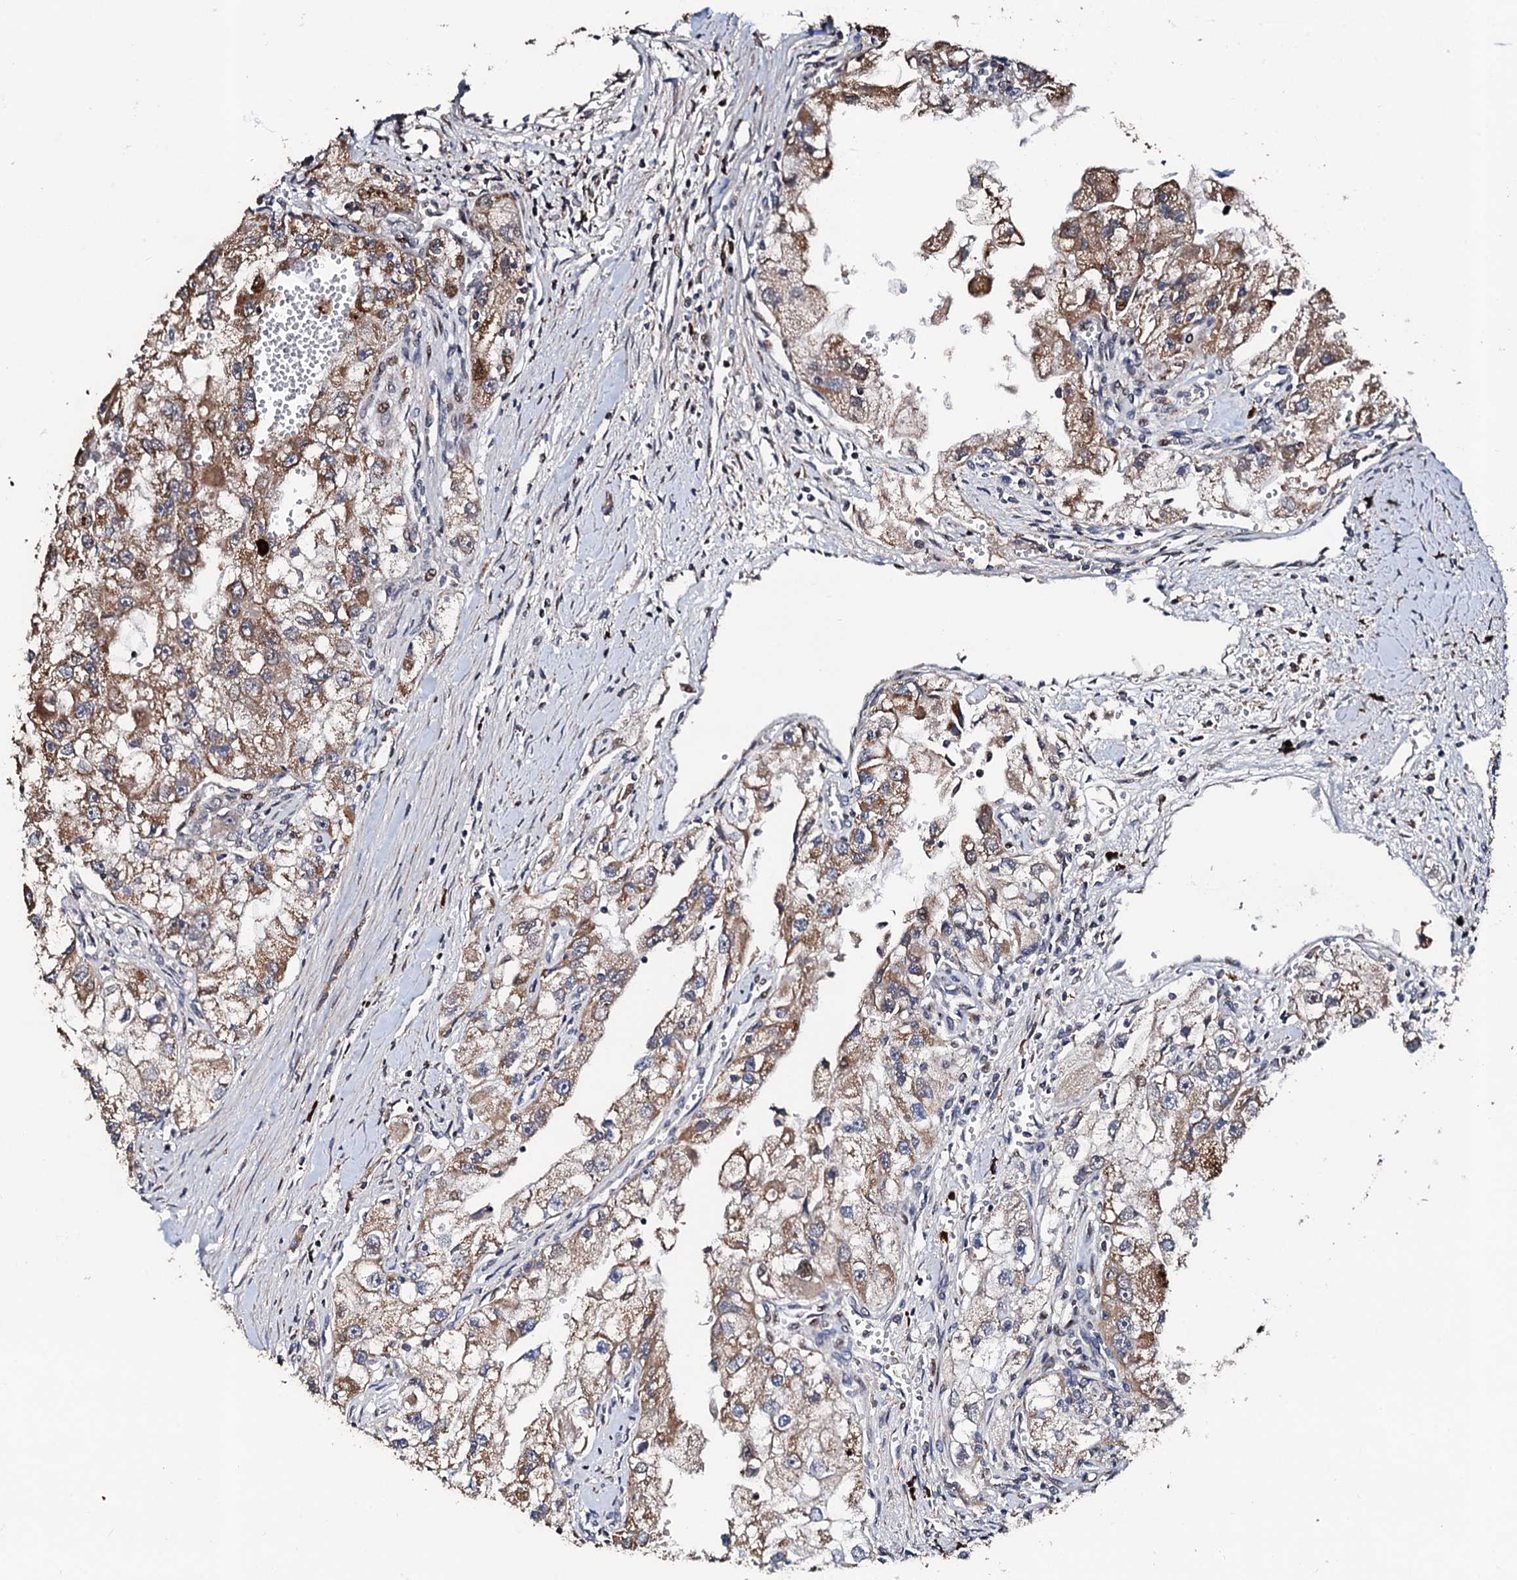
{"staining": {"intensity": "moderate", "quantity": ">75%", "location": "cytoplasmic/membranous"}, "tissue": "renal cancer", "cell_type": "Tumor cells", "image_type": "cancer", "snomed": [{"axis": "morphology", "description": "Adenocarcinoma, NOS"}, {"axis": "topography", "description": "Kidney"}], "caption": "This photomicrograph displays adenocarcinoma (renal) stained with immunohistochemistry to label a protein in brown. The cytoplasmic/membranous of tumor cells show moderate positivity for the protein. Nuclei are counter-stained blue.", "gene": "KIF18A", "patient": {"sex": "male", "age": 63}}